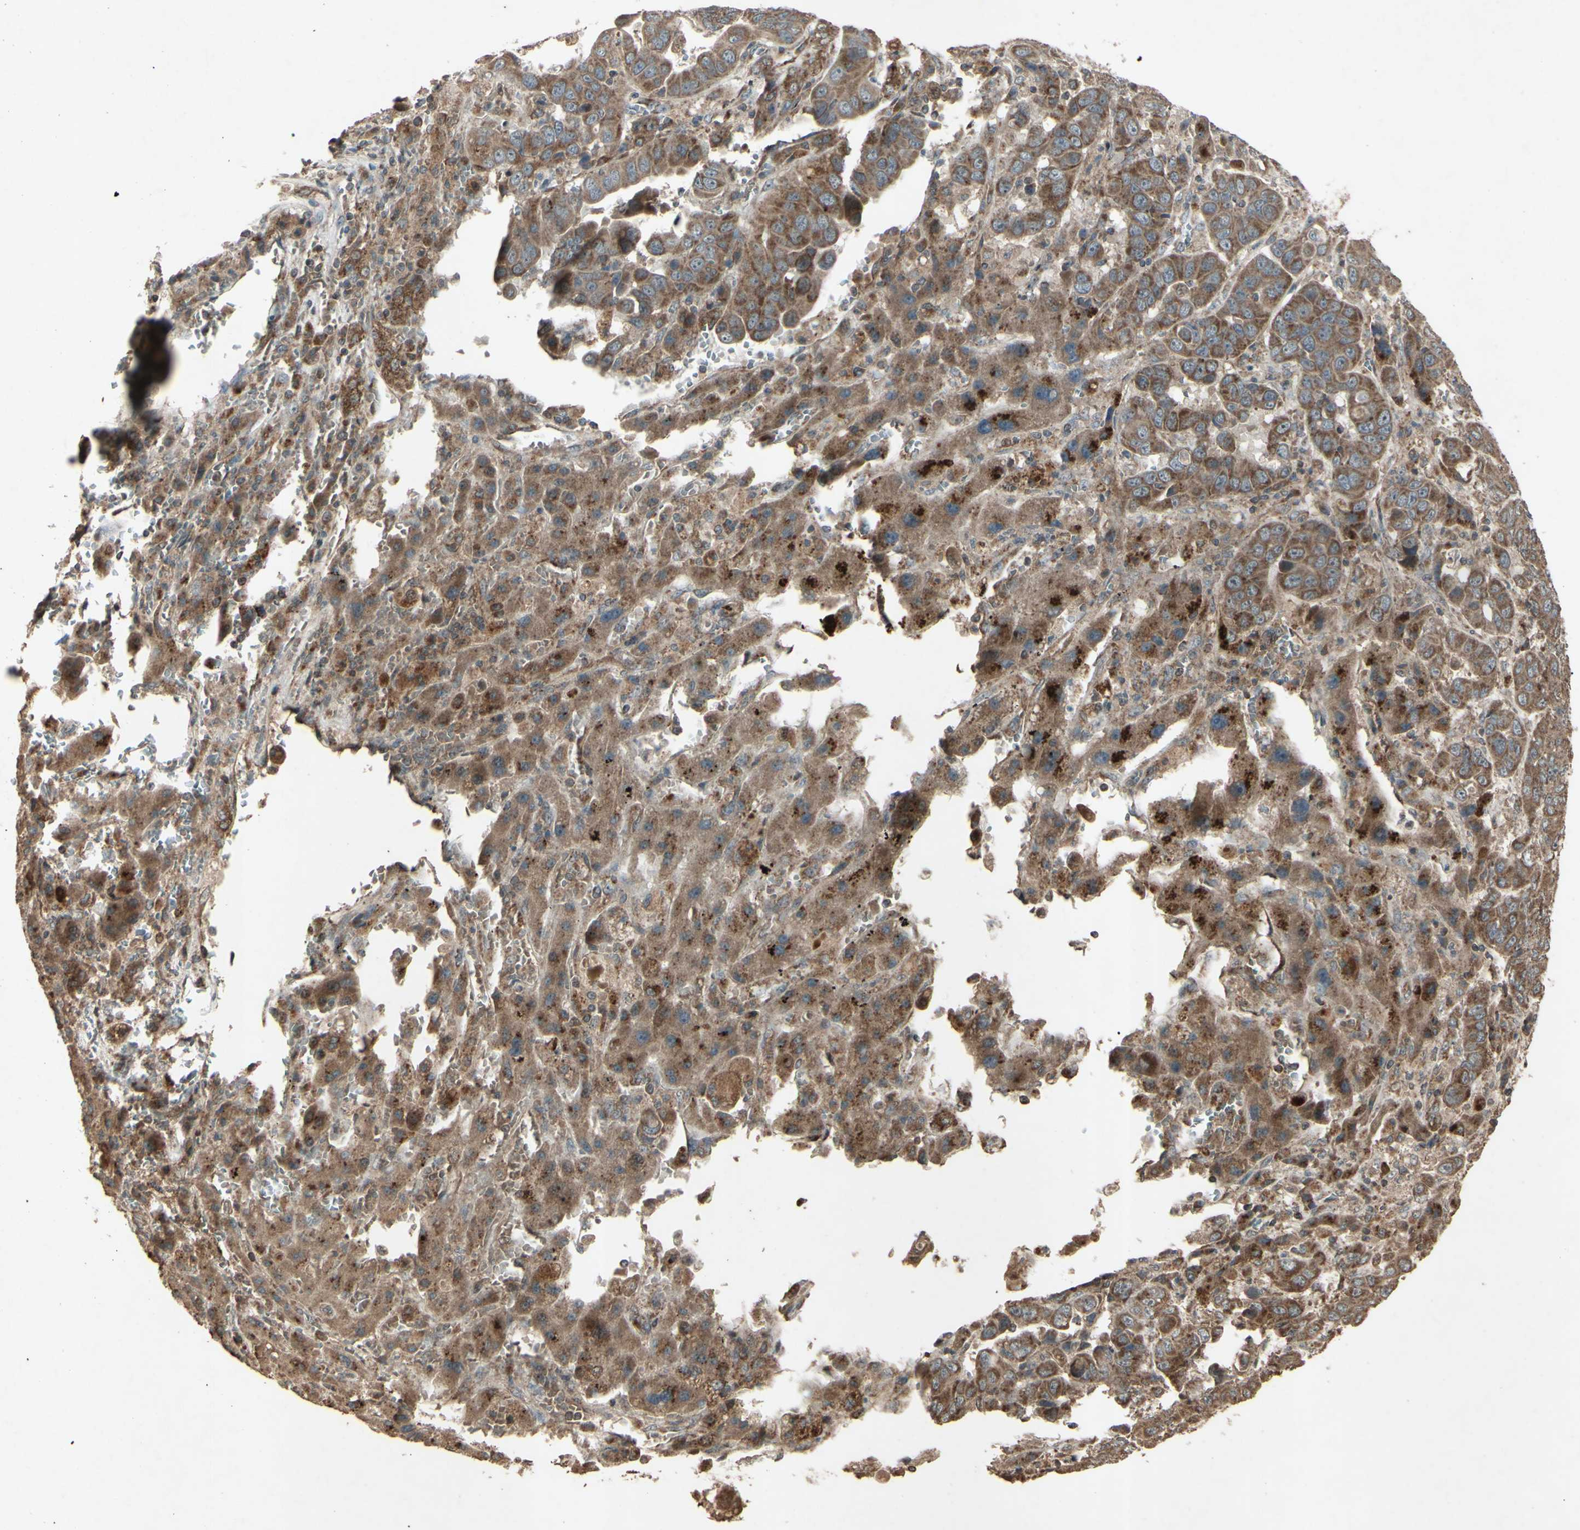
{"staining": {"intensity": "moderate", "quantity": ">75%", "location": "cytoplasmic/membranous"}, "tissue": "liver cancer", "cell_type": "Tumor cells", "image_type": "cancer", "snomed": [{"axis": "morphology", "description": "Cholangiocarcinoma"}, {"axis": "topography", "description": "Liver"}], "caption": "Immunohistochemistry histopathology image of human liver cancer stained for a protein (brown), which displays medium levels of moderate cytoplasmic/membranous expression in about >75% of tumor cells.", "gene": "AP1G1", "patient": {"sex": "female", "age": 52}}